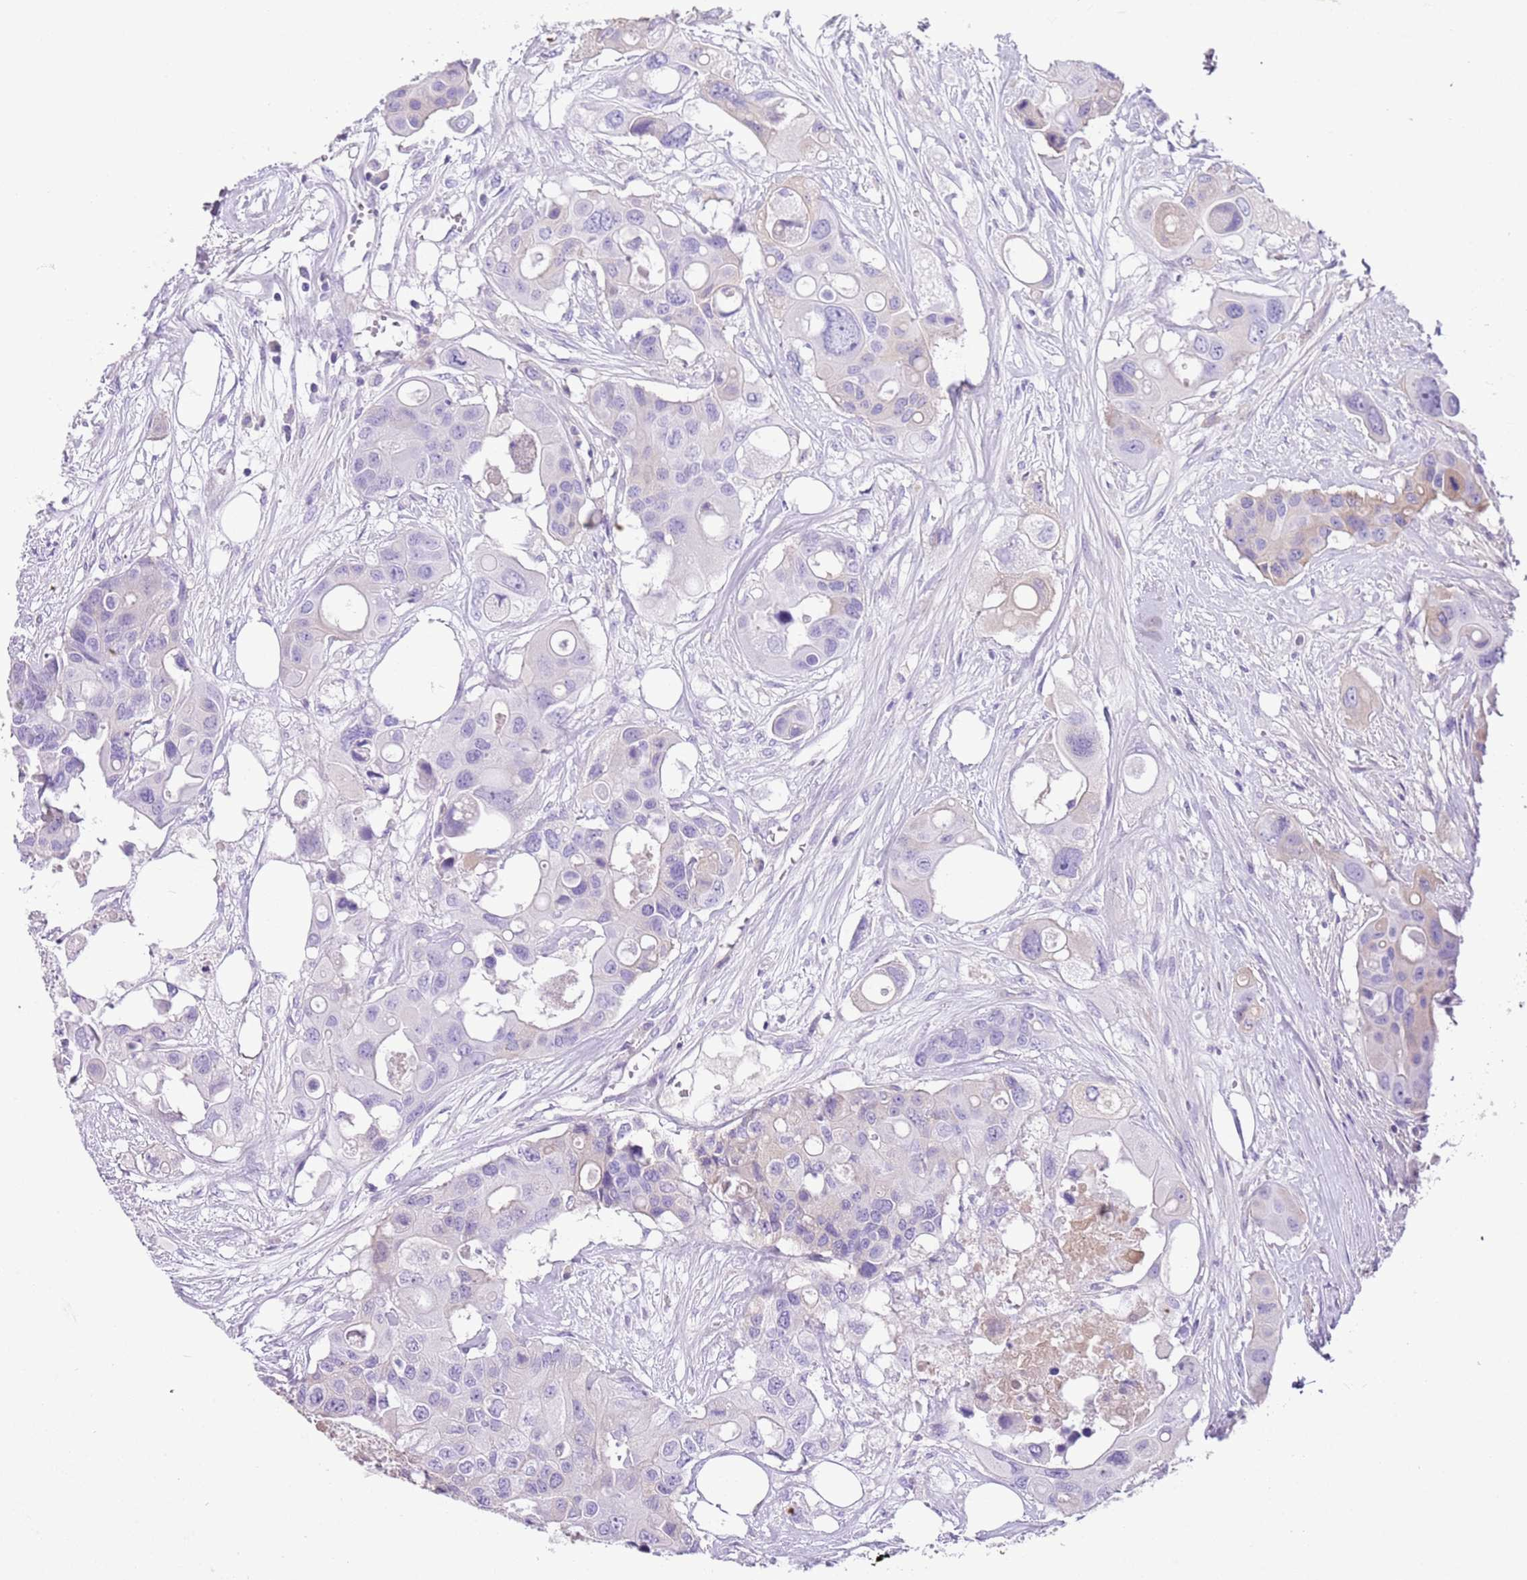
{"staining": {"intensity": "negative", "quantity": "none", "location": "none"}, "tissue": "colorectal cancer", "cell_type": "Tumor cells", "image_type": "cancer", "snomed": [{"axis": "morphology", "description": "Adenocarcinoma, NOS"}, {"axis": "topography", "description": "Colon"}], "caption": "A histopathology image of colorectal cancer (adenocarcinoma) stained for a protein displays no brown staining in tumor cells. (DAB immunohistochemistry (IHC) visualized using brightfield microscopy, high magnification).", "gene": "IGKV3D-11", "patient": {"sex": "male", "age": 77}}